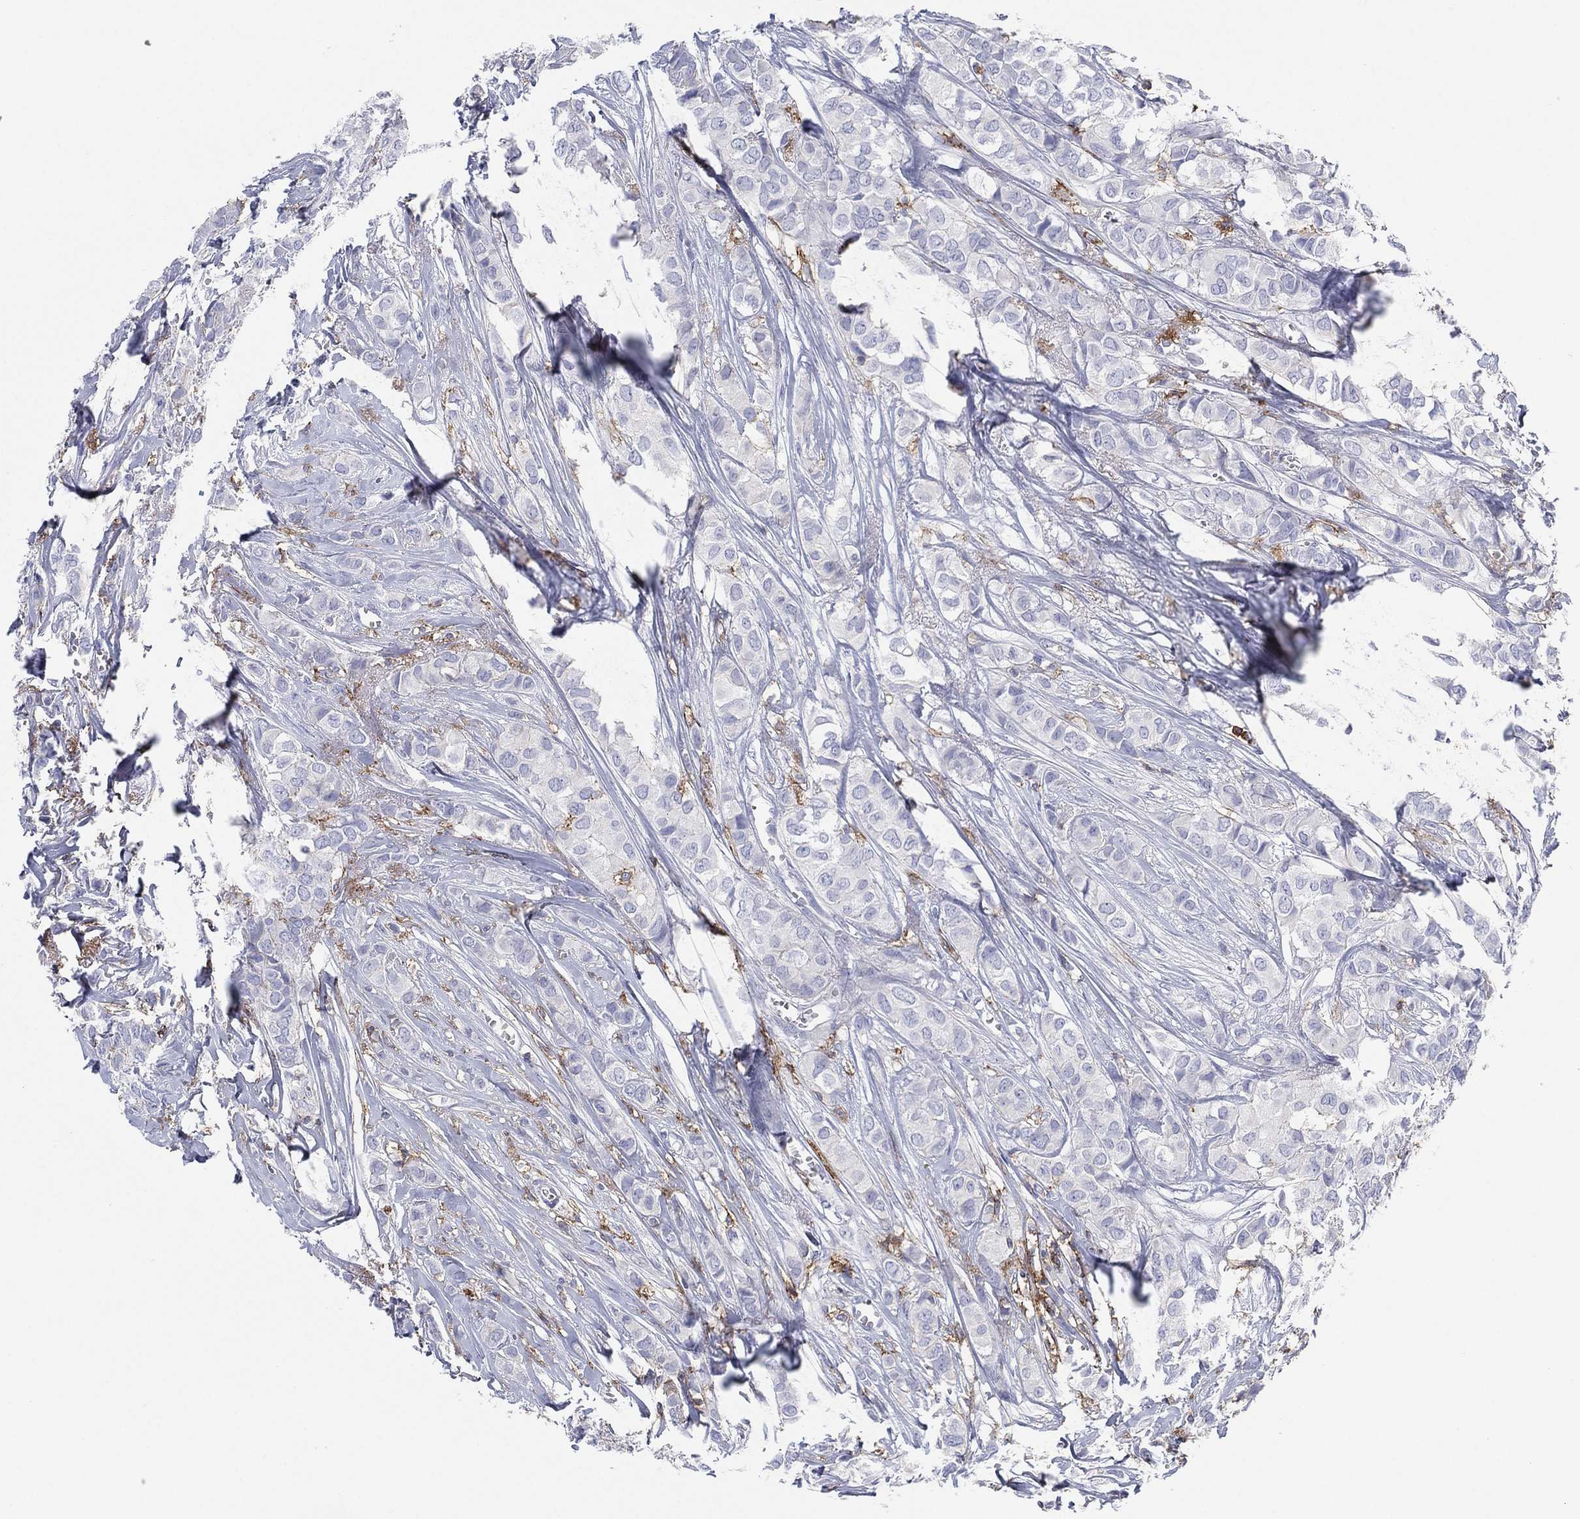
{"staining": {"intensity": "moderate", "quantity": "<25%", "location": "cytoplasmic/membranous"}, "tissue": "breast cancer", "cell_type": "Tumor cells", "image_type": "cancer", "snomed": [{"axis": "morphology", "description": "Duct carcinoma"}, {"axis": "topography", "description": "Breast"}], "caption": "IHC photomicrograph of breast cancer stained for a protein (brown), which exhibits low levels of moderate cytoplasmic/membranous expression in about <25% of tumor cells.", "gene": "SELPLG", "patient": {"sex": "female", "age": 85}}